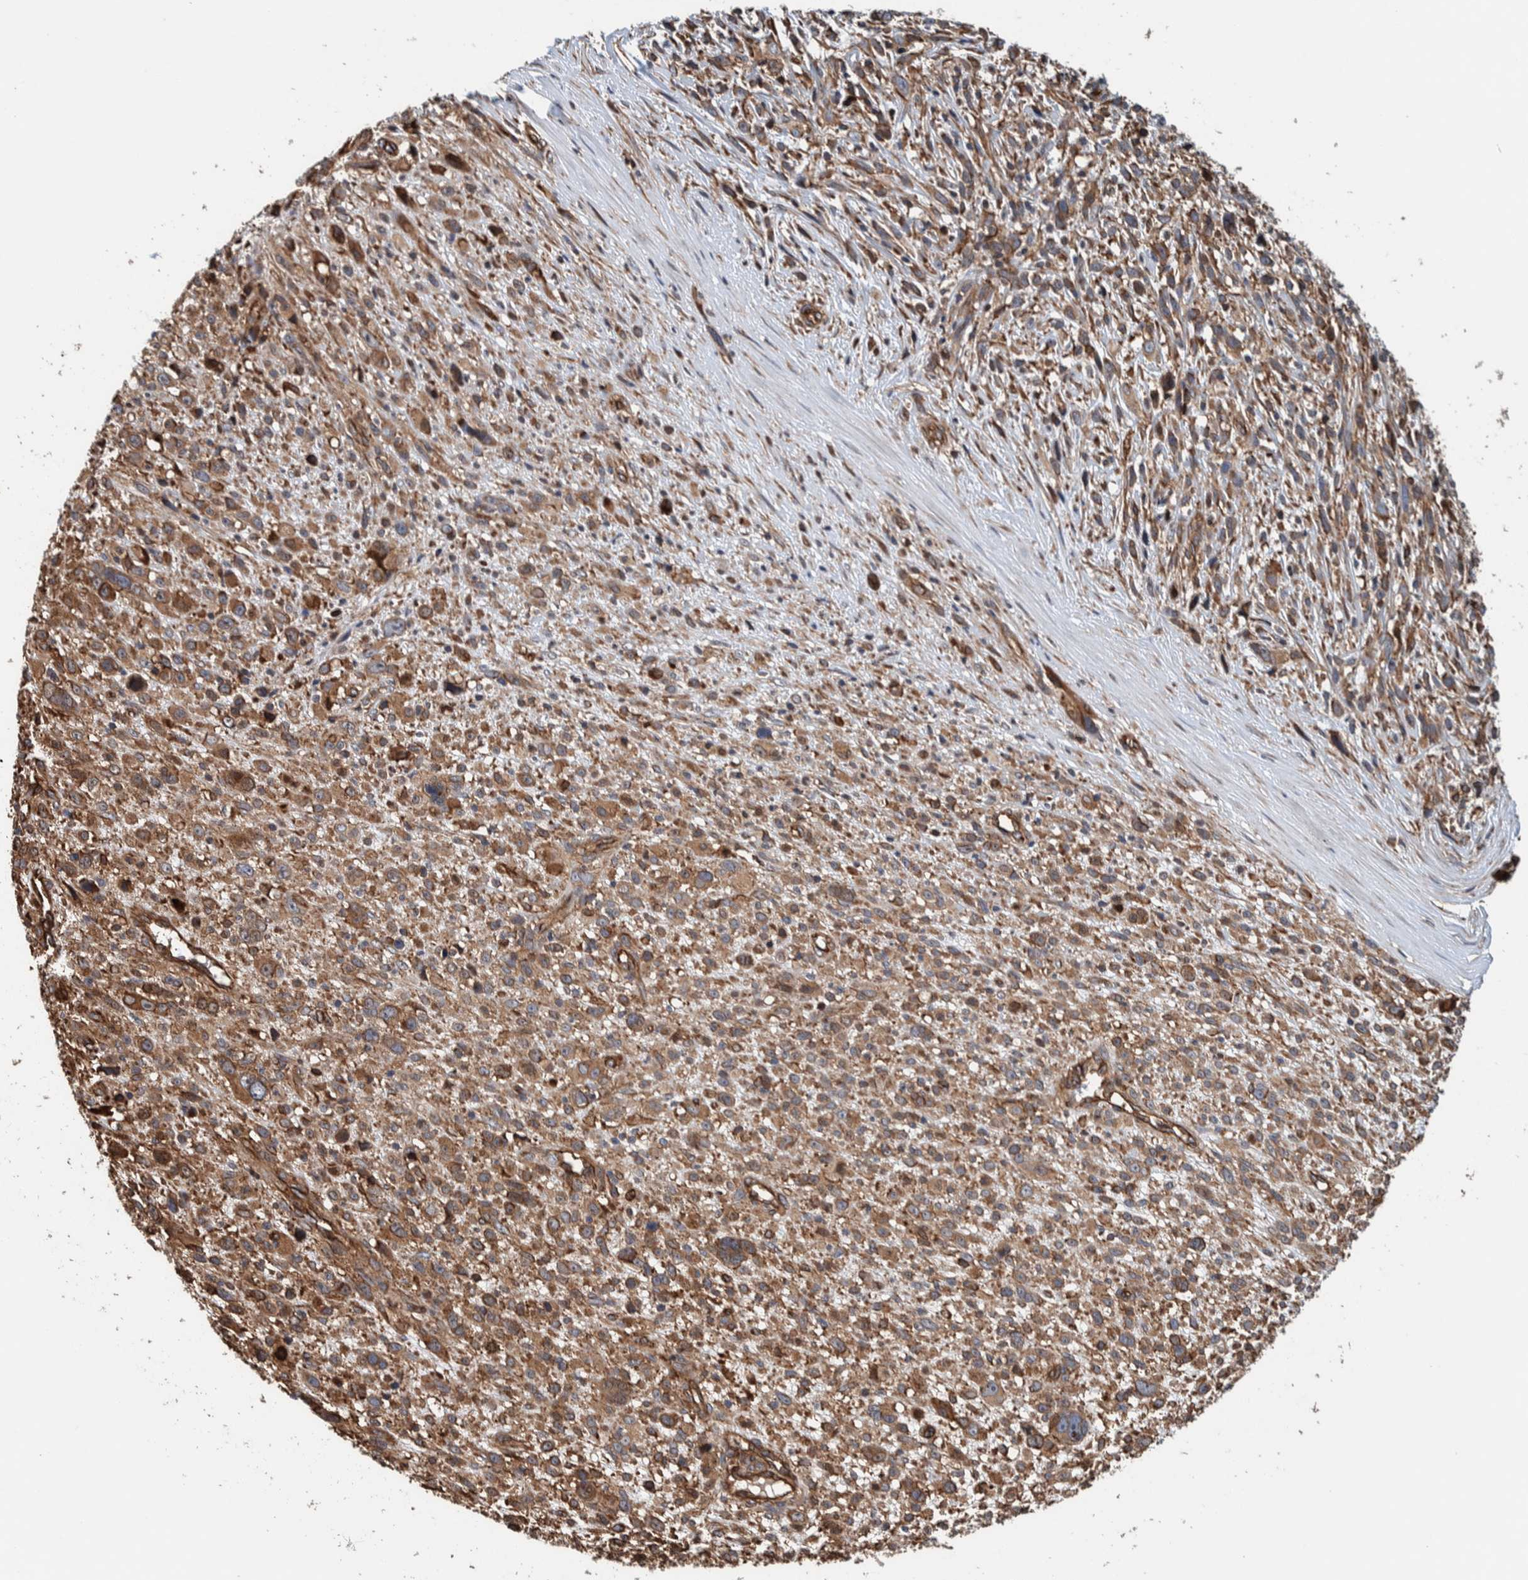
{"staining": {"intensity": "moderate", "quantity": ">75%", "location": "cytoplasmic/membranous"}, "tissue": "melanoma", "cell_type": "Tumor cells", "image_type": "cancer", "snomed": [{"axis": "morphology", "description": "Malignant melanoma, NOS"}, {"axis": "topography", "description": "Skin"}], "caption": "About >75% of tumor cells in malignant melanoma demonstrate moderate cytoplasmic/membranous protein positivity as visualized by brown immunohistochemical staining.", "gene": "PKD1L1", "patient": {"sex": "female", "age": 55}}